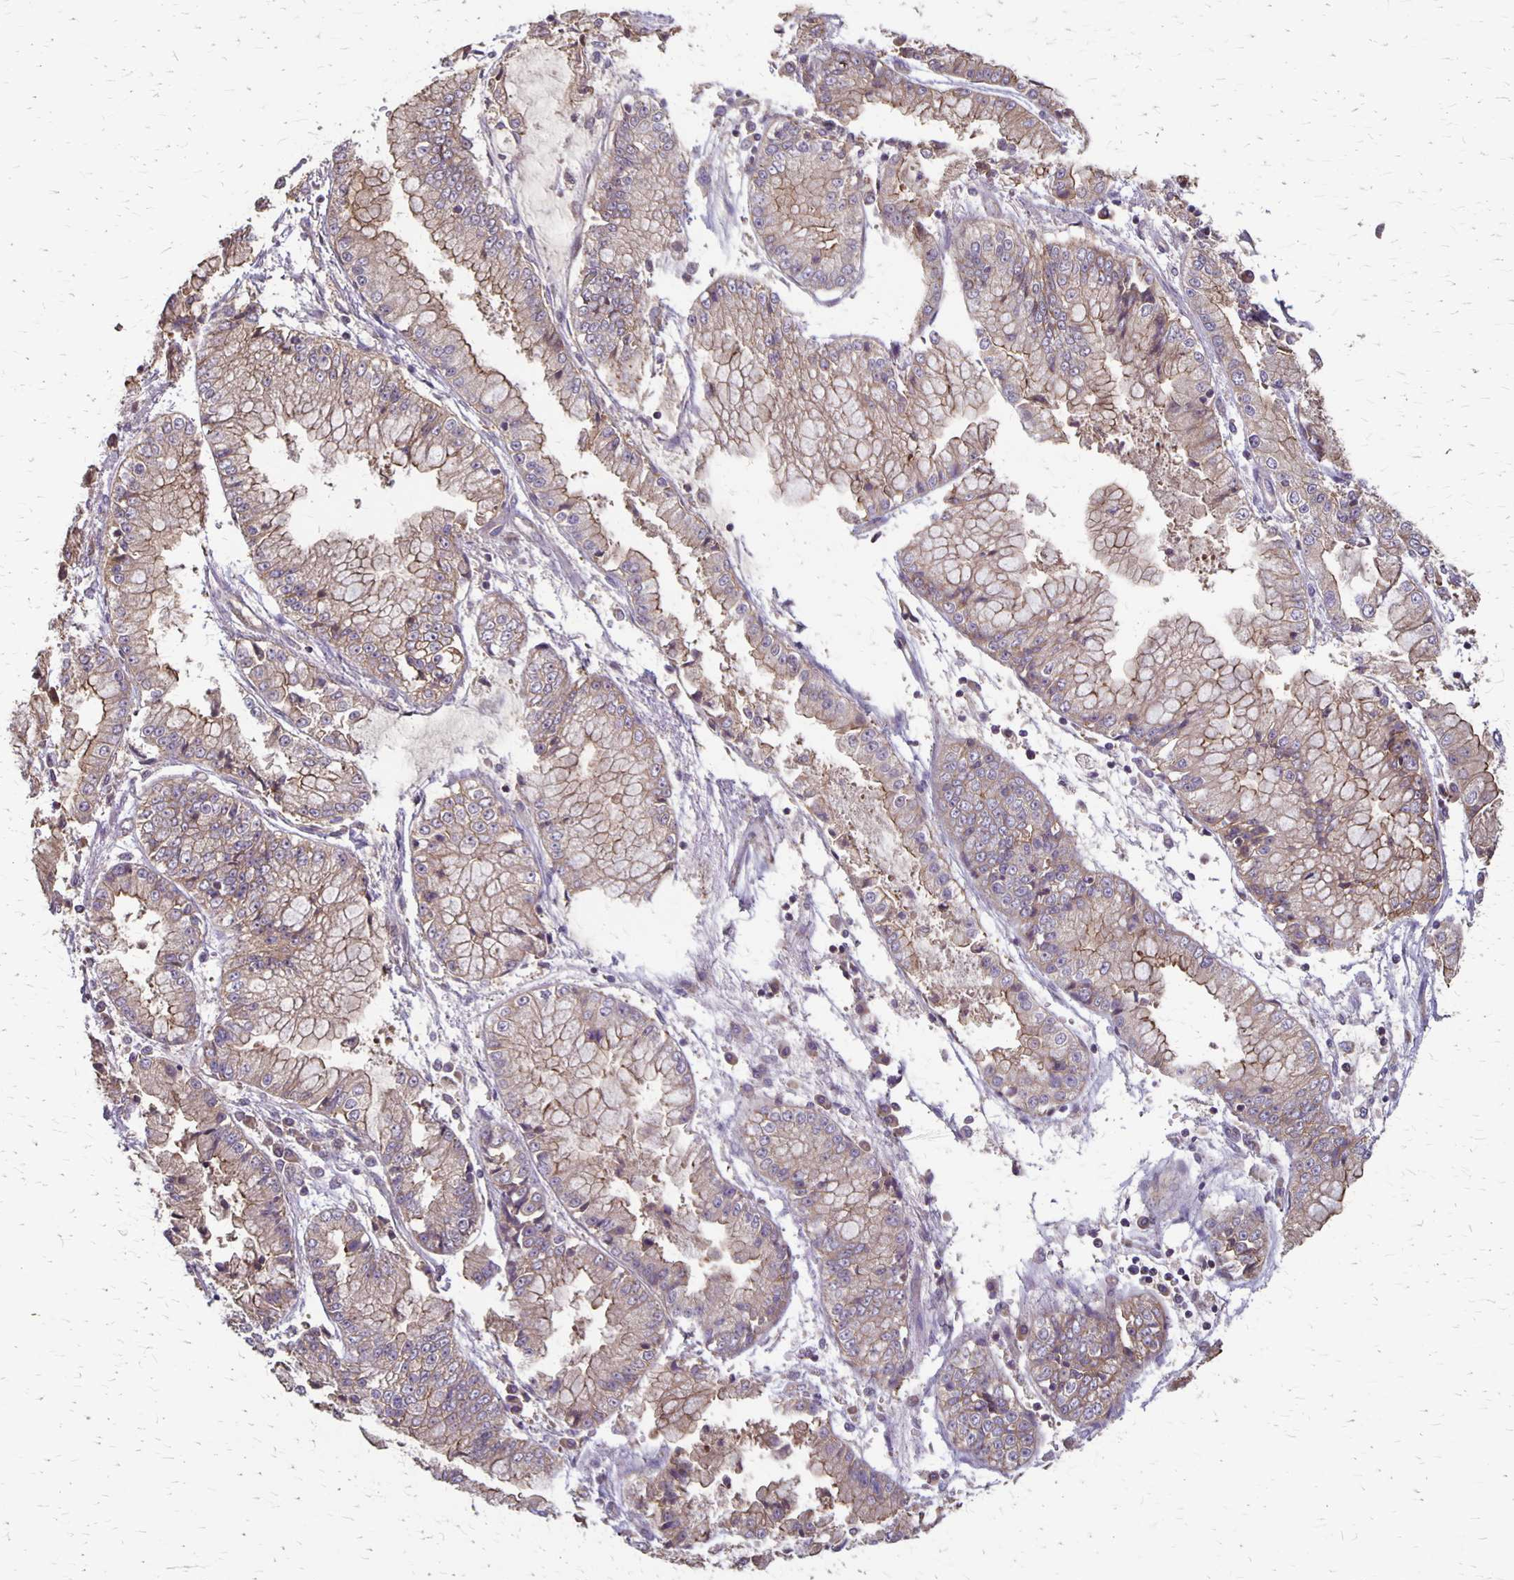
{"staining": {"intensity": "weak", "quantity": "25%-75%", "location": "cytoplasmic/membranous"}, "tissue": "stomach cancer", "cell_type": "Tumor cells", "image_type": "cancer", "snomed": [{"axis": "morphology", "description": "Adenocarcinoma, NOS"}, {"axis": "topography", "description": "Stomach, upper"}], "caption": "IHC (DAB) staining of human adenocarcinoma (stomach) demonstrates weak cytoplasmic/membranous protein positivity in approximately 25%-75% of tumor cells. The staining was performed using DAB to visualize the protein expression in brown, while the nuclei were stained in blue with hematoxylin (Magnification: 20x).", "gene": "PROM2", "patient": {"sex": "female", "age": 74}}